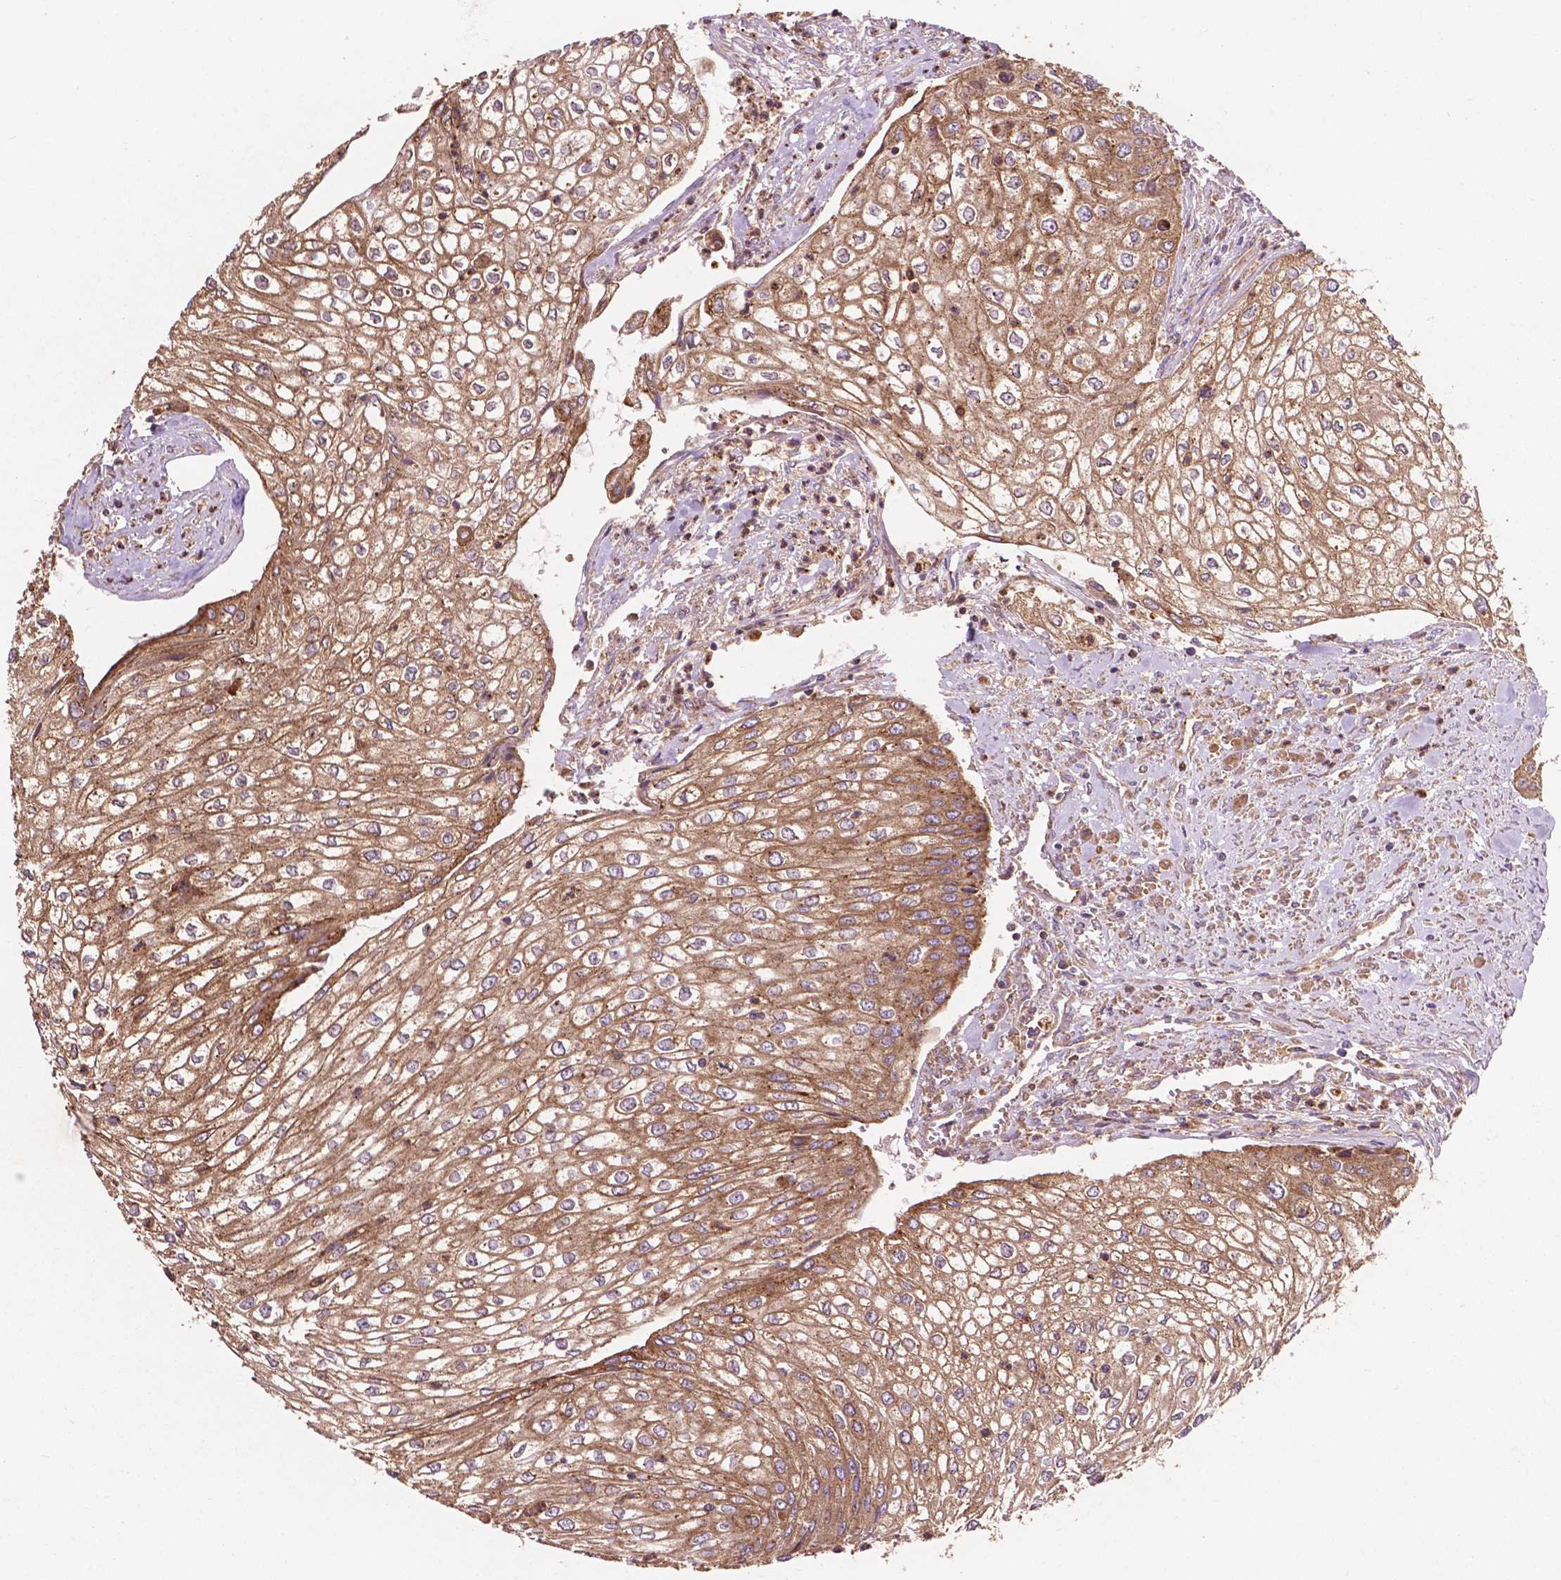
{"staining": {"intensity": "moderate", "quantity": ">75%", "location": "cytoplasmic/membranous"}, "tissue": "urothelial cancer", "cell_type": "Tumor cells", "image_type": "cancer", "snomed": [{"axis": "morphology", "description": "Urothelial carcinoma, High grade"}, {"axis": "topography", "description": "Urinary bladder"}], "caption": "Tumor cells reveal medium levels of moderate cytoplasmic/membranous expression in about >75% of cells in human urothelial cancer.", "gene": "CCDC71L", "patient": {"sex": "male", "age": 62}}